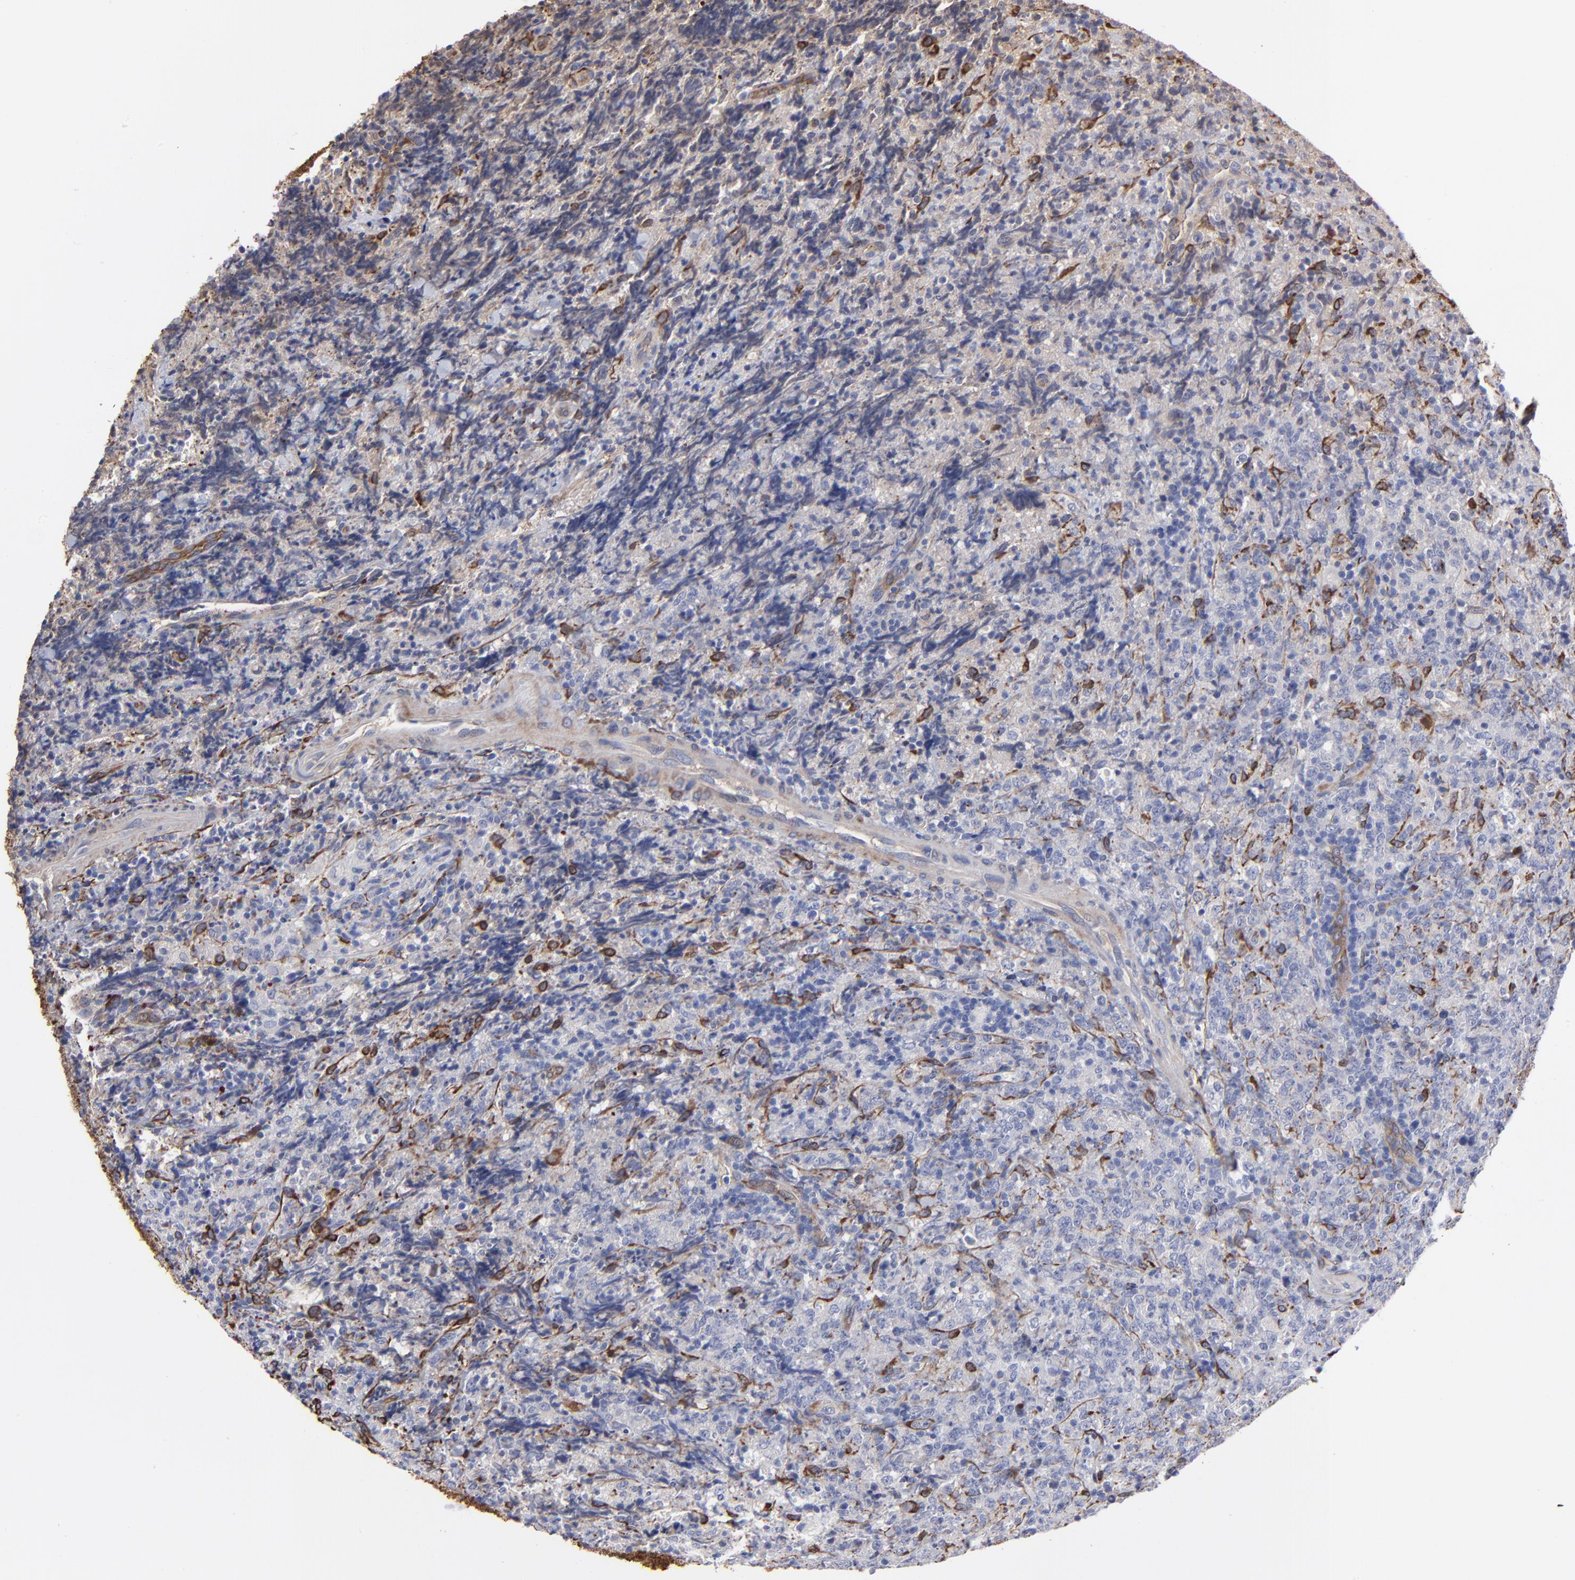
{"staining": {"intensity": "strong", "quantity": "<25%", "location": "cytoplasmic/membranous"}, "tissue": "lymphoma", "cell_type": "Tumor cells", "image_type": "cancer", "snomed": [{"axis": "morphology", "description": "Malignant lymphoma, non-Hodgkin's type, High grade"}, {"axis": "topography", "description": "Tonsil"}], "caption": "Immunohistochemical staining of human high-grade malignant lymphoma, non-Hodgkin's type demonstrates medium levels of strong cytoplasmic/membranous expression in about <25% of tumor cells. The staining was performed using DAB (3,3'-diaminobenzidine) to visualize the protein expression in brown, while the nuclei were stained in blue with hematoxylin (Magnification: 20x).", "gene": "CILP", "patient": {"sex": "female", "age": 36}}